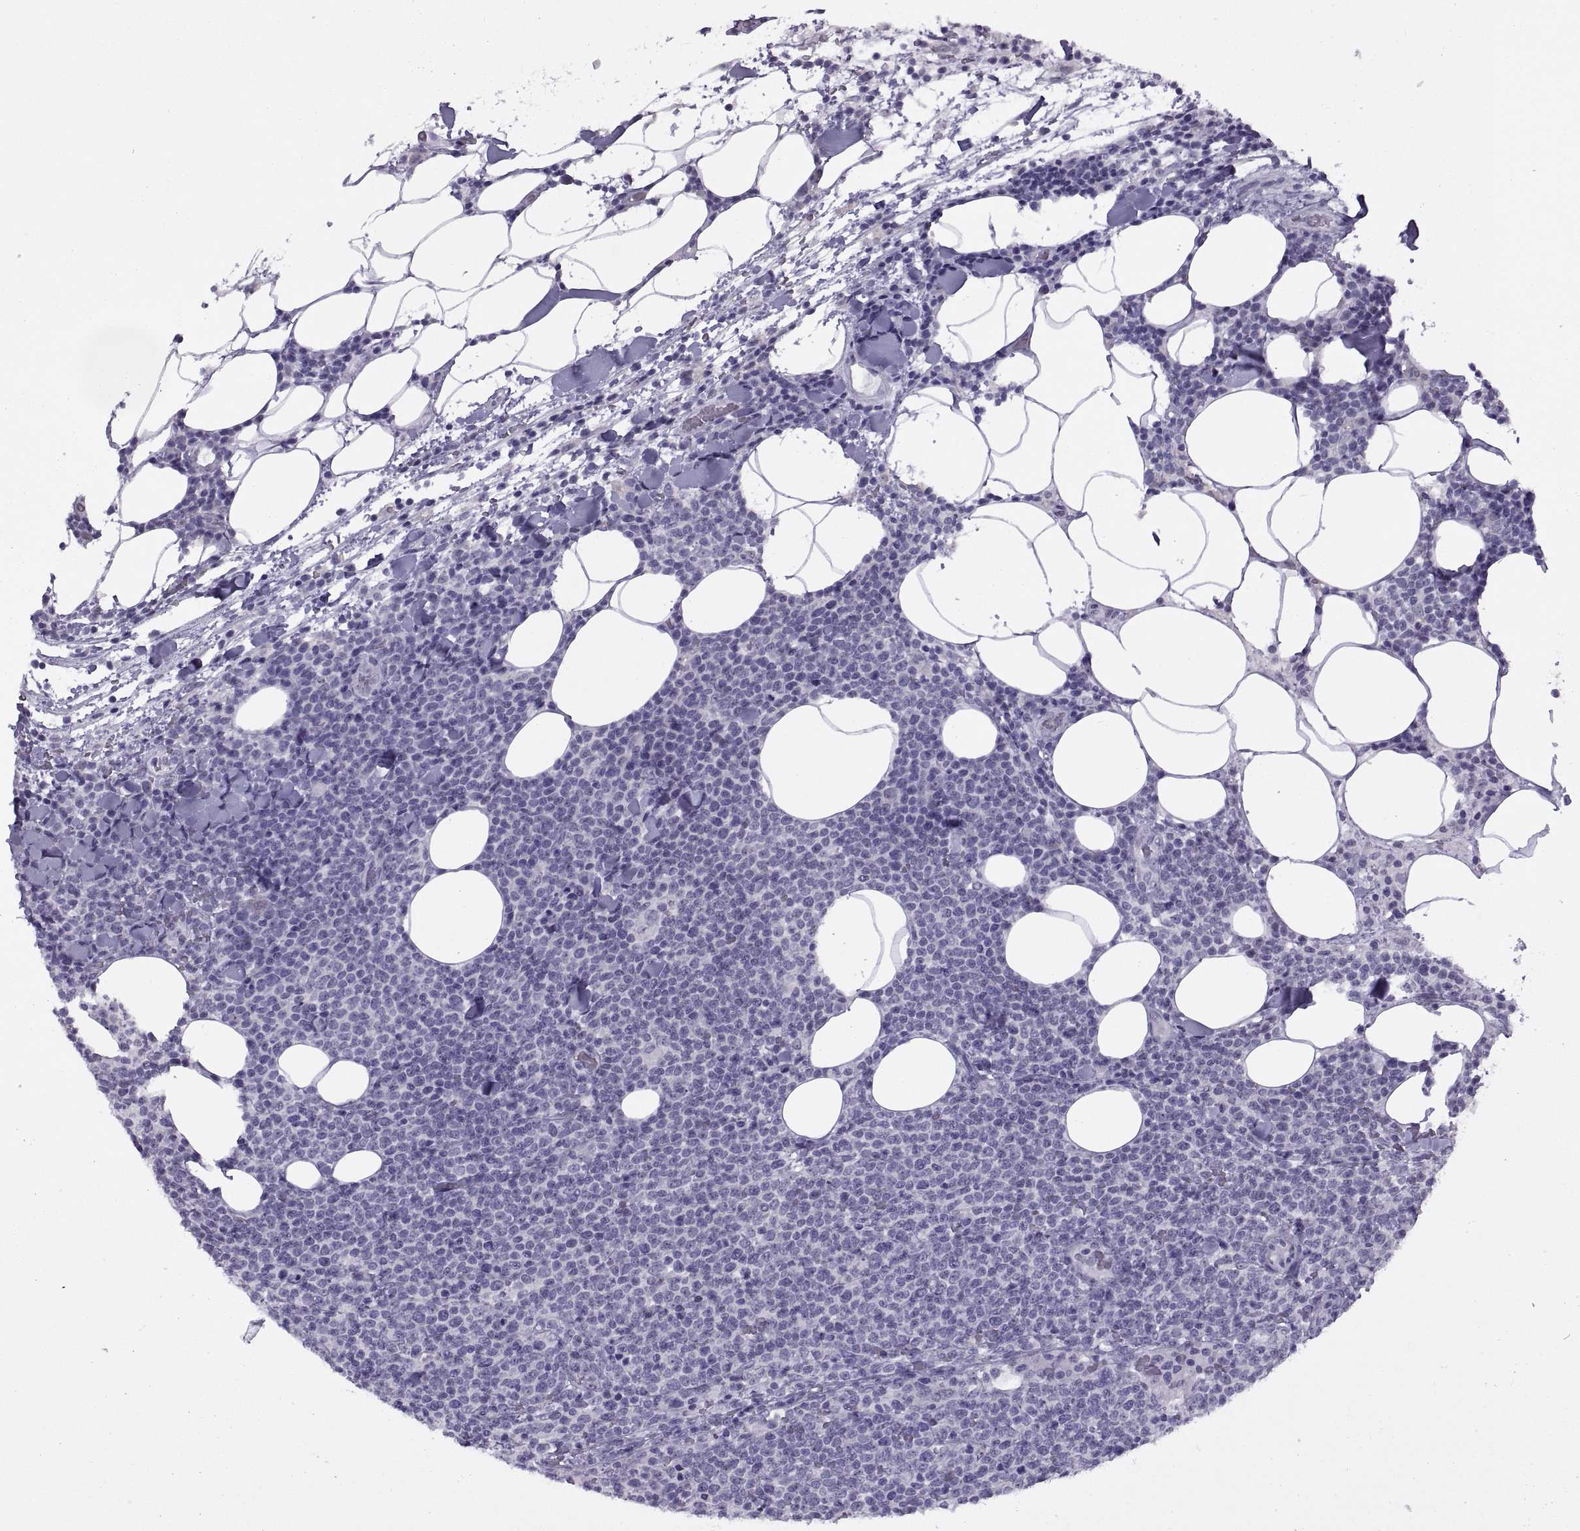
{"staining": {"intensity": "negative", "quantity": "none", "location": "none"}, "tissue": "lymphoma", "cell_type": "Tumor cells", "image_type": "cancer", "snomed": [{"axis": "morphology", "description": "Malignant lymphoma, non-Hodgkin's type, High grade"}, {"axis": "topography", "description": "Lymph node"}], "caption": "High-grade malignant lymphoma, non-Hodgkin's type was stained to show a protein in brown. There is no significant expression in tumor cells. (DAB immunohistochemistry with hematoxylin counter stain).", "gene": "ASIC2", "patient": {"sex": "male", "age": 61}}